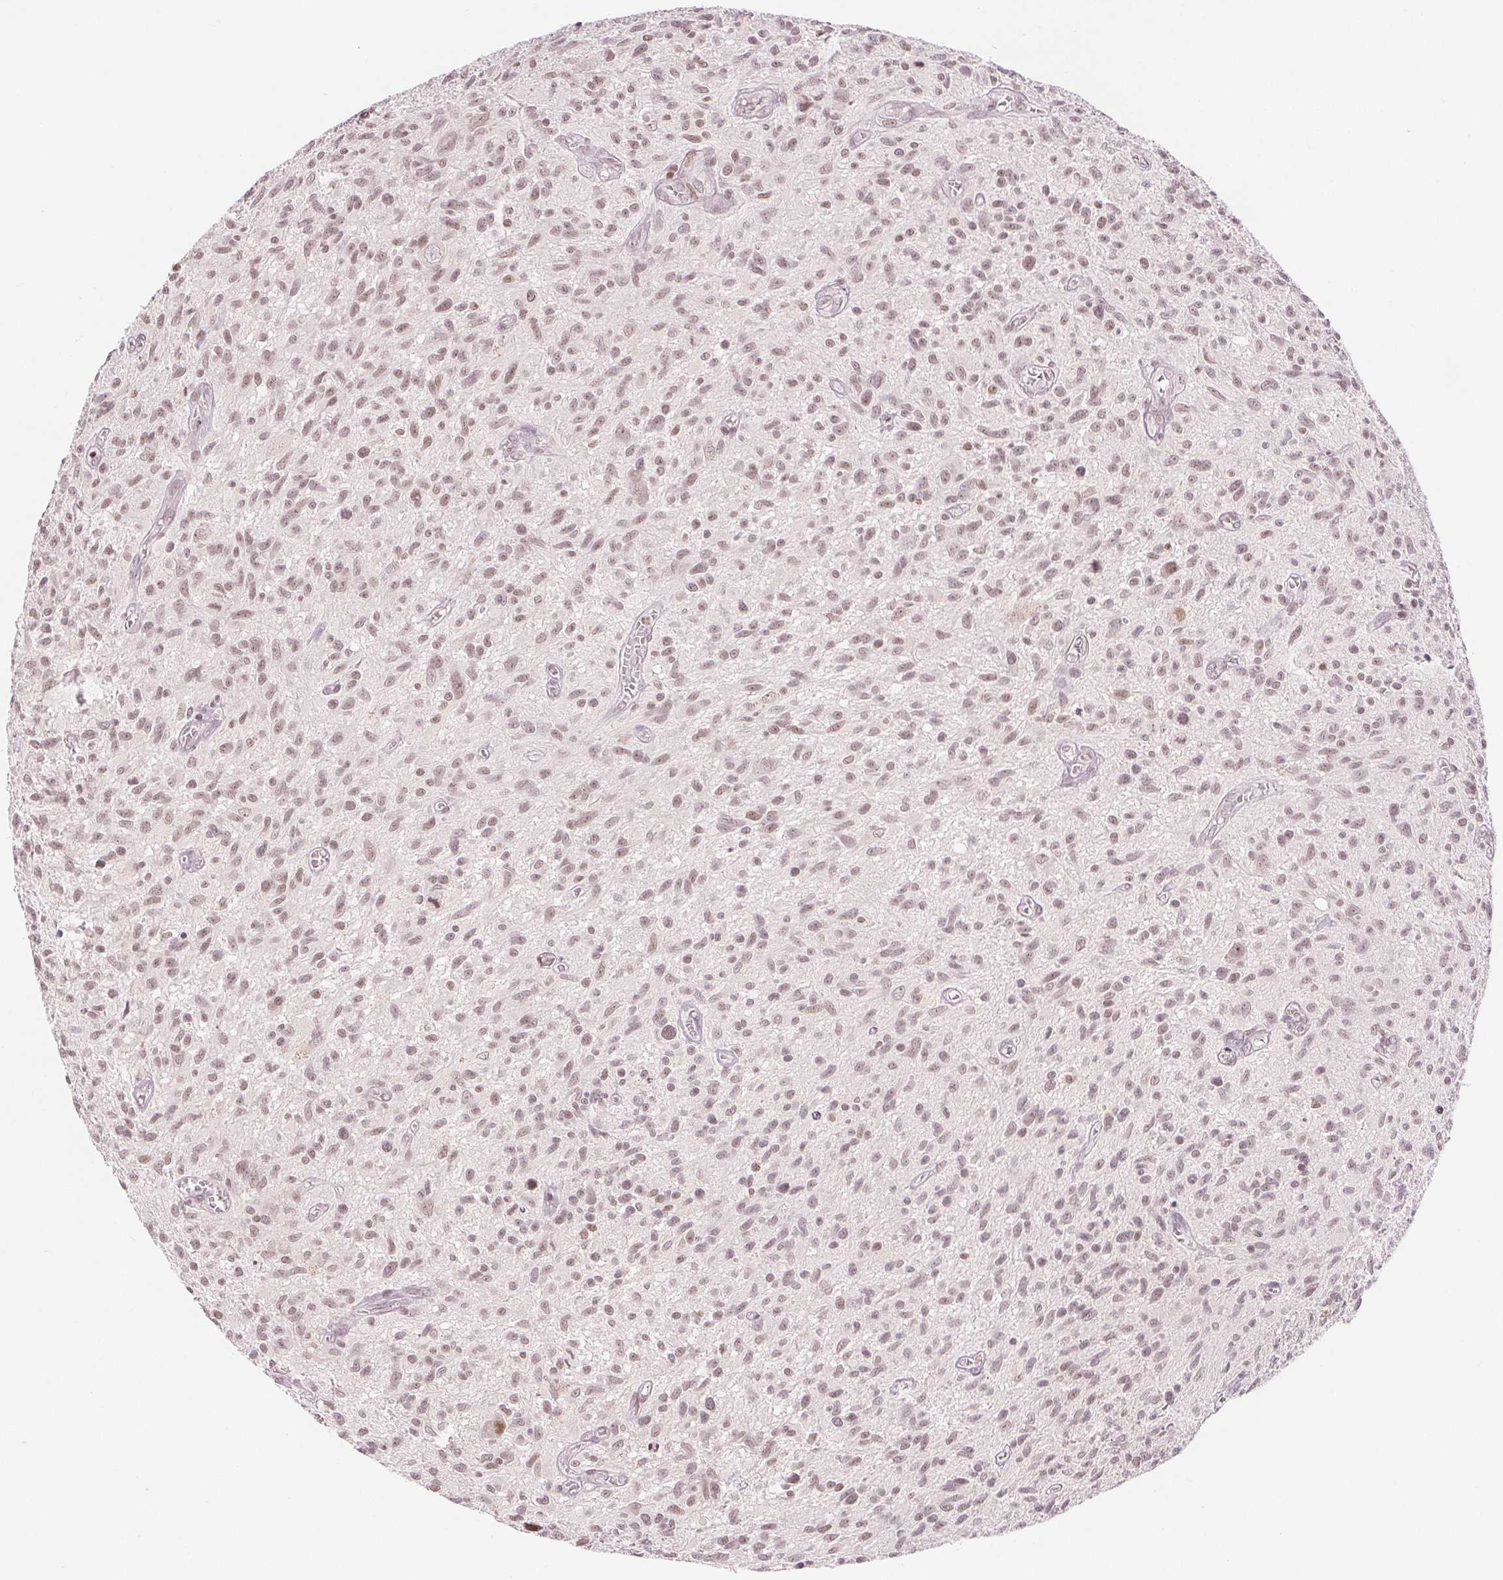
{"staining": {"intensity": "weak", "quantity": ">75%", "location": "nuclear"}, "tissue": "glioma", "cell_type": "Tumor cells", "image_type": "cancer", "snomed": [{"axis": "morphology", "description": "Glioma, malignant, High grade"}, {"axis": "topography", "description": "Brain"}], "caption": "High-power microscopy captured an immunohistochemistry (IHC) image of malignant glioma (high-grade), revealing weak nuclear staining in approximately >75% of tumor cells.", "gene": "DEK", "patient": {"sex": "male", "age": 75}}